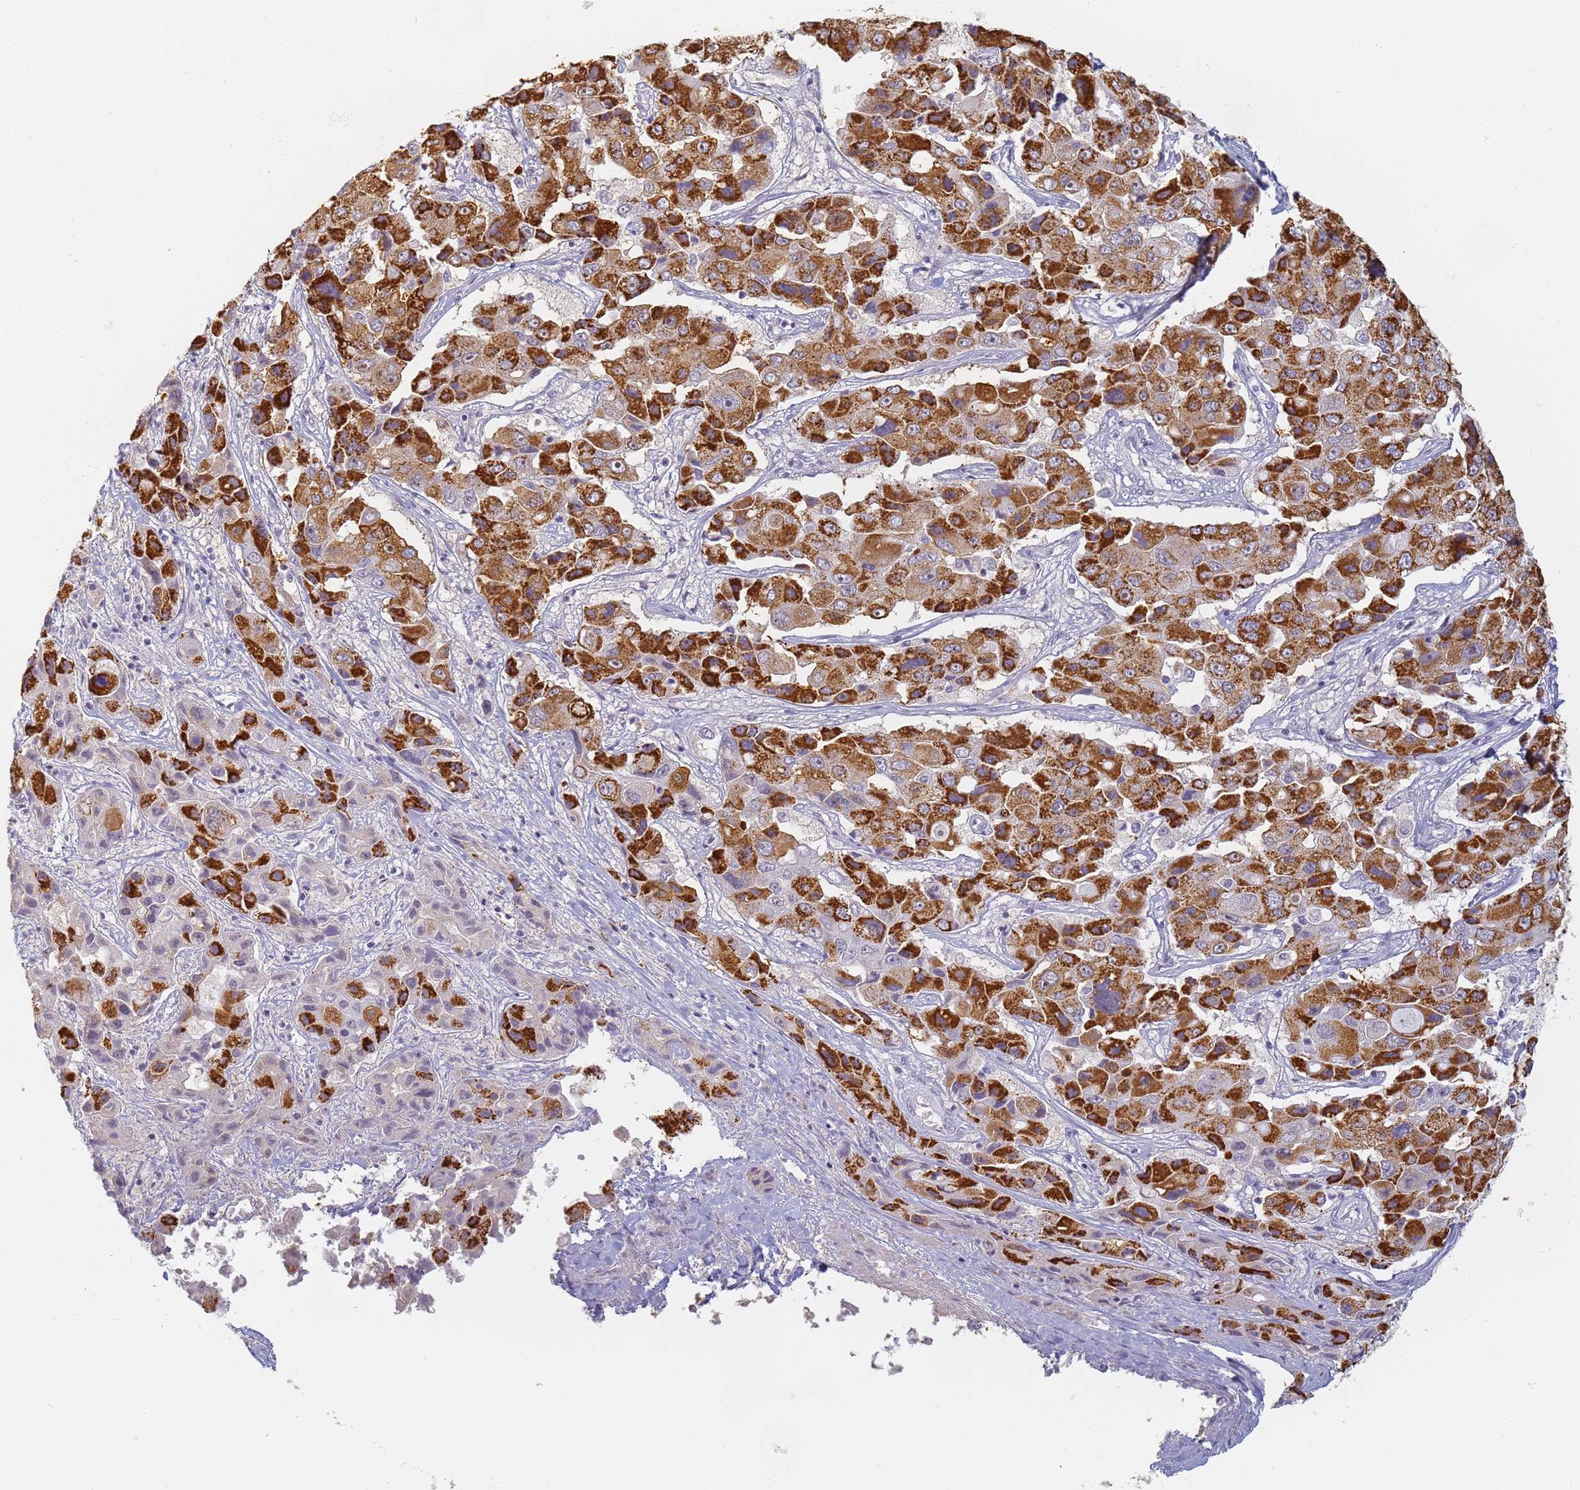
{"staining": {"intensity": "strong", "quantity": ">75%", "location": "cytoplasmic/membranous"}, "tissue": "liver cancer", "cell_type": "Tumor cells", "image_type": "cancer", "snomed": [{"axis": "morphology", "description": "Cholangiocarcinoma"}, {"axis": "topography", "description": "Liver"}], "caption": "Liver cholangiocarcinoma tissue reveals strong cytoplasmic/membranous positivity in approximately >75% of tumor cells, visualized by immunohistochemistry.", "gene": "SLC38A9", "patient": {"sex": "male", "age": 67}}